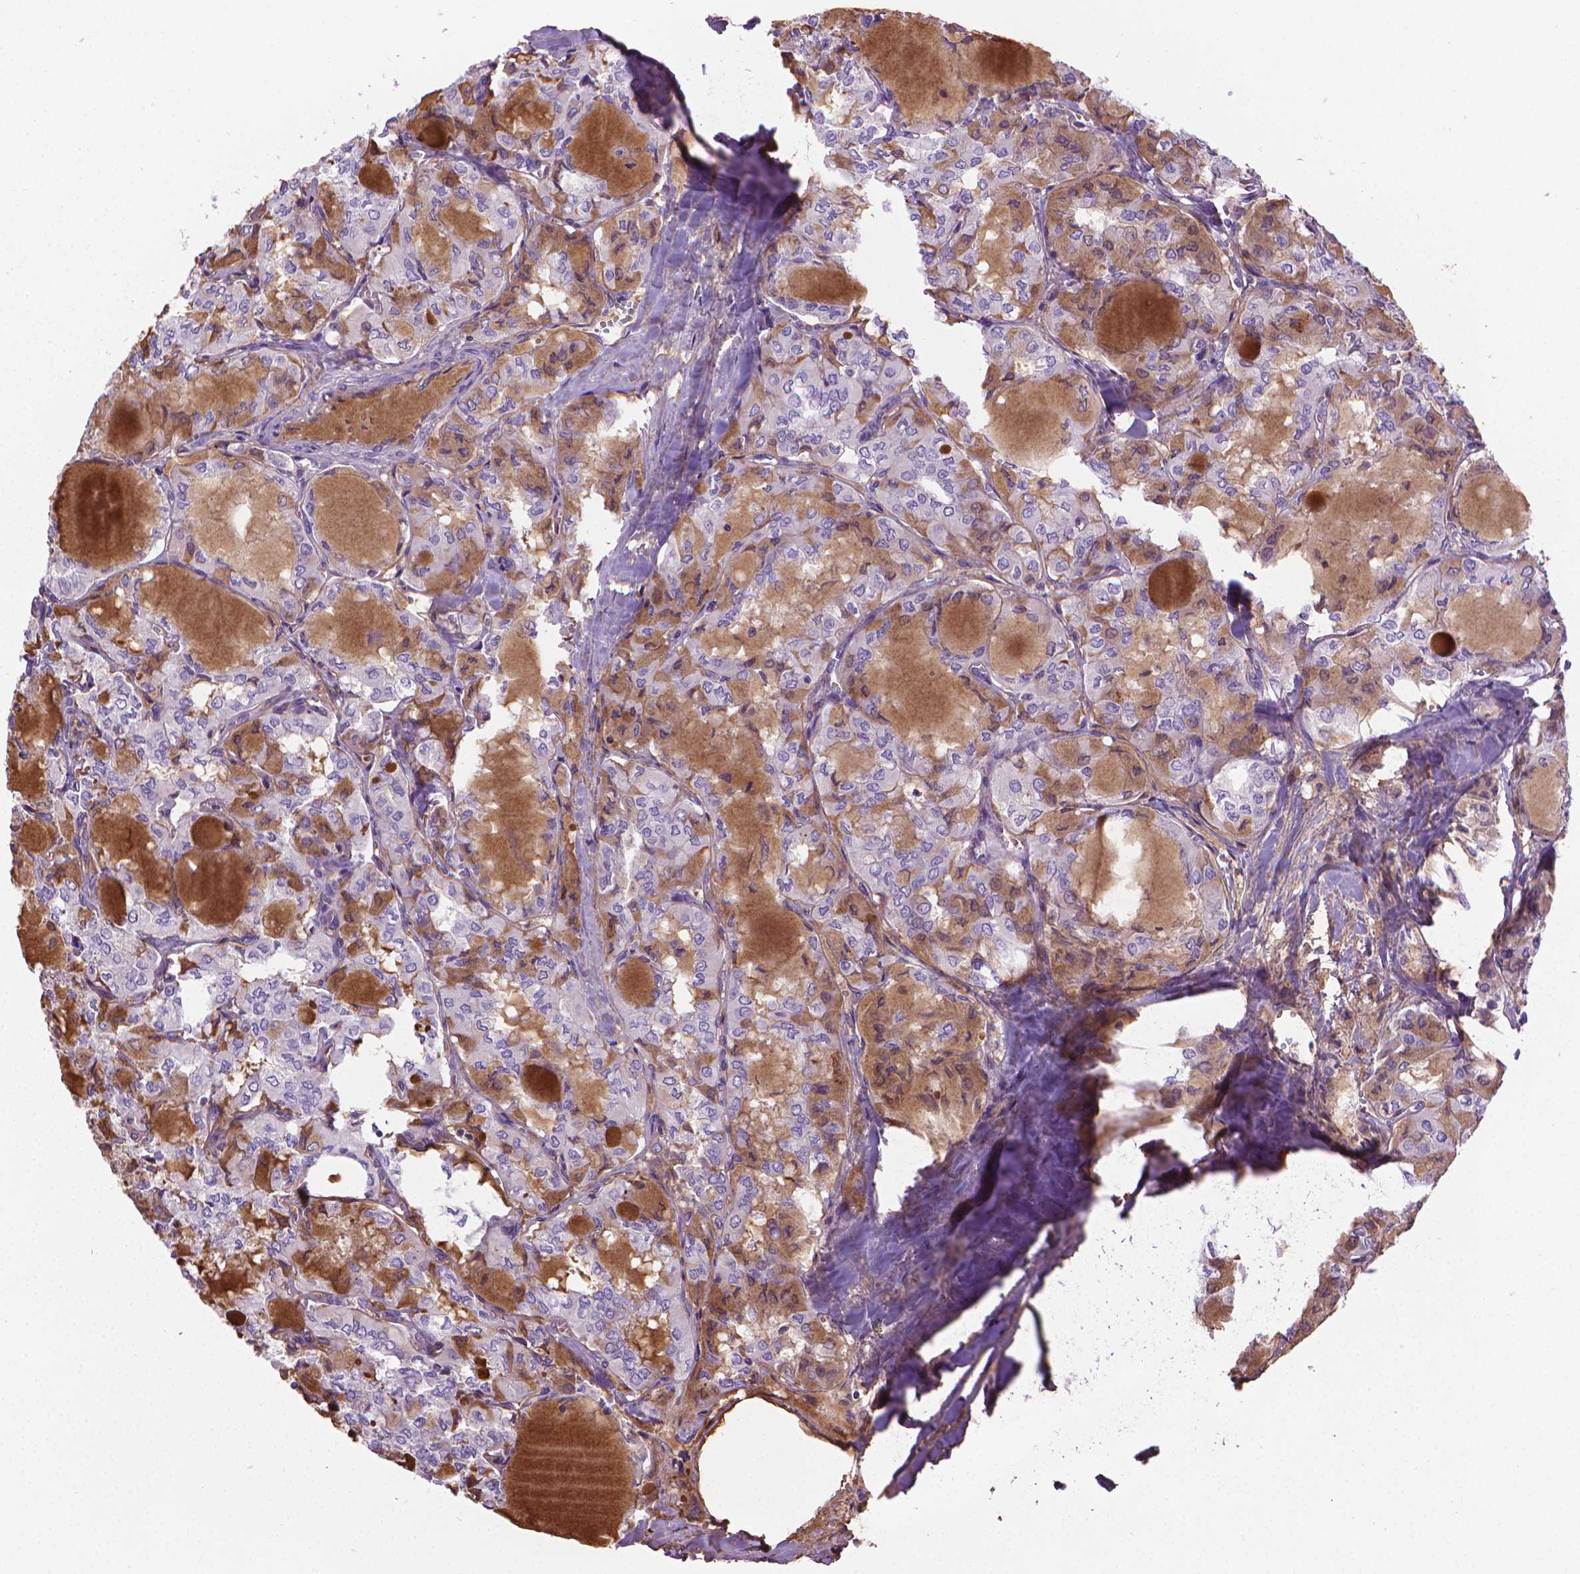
{"staining": {"intensity": "weak", "quantity": "25%-75%", "location": "cytoplasmic/membranous"}, "tissue": "thyroid cancer", "cell_type": "Tumor cells", "image_type": "cancer", "snomed": [{"axis": "morphology", "description": "Papillary adenocarcinoma, NOS"}, {"axis": "topography", "description": "Thyroid gland"}], "caption": "IHC photomicrograph of neoplastic tissue: human papillary adenocarcinoma (thyroid) stained using immunohistochemistry shows low levels of weak protein expression localized specifically in the cytoplasmic/membranous of tumor cells, appearing as a cytoplasmic/membranous brown color.", "gene": "SLC51B", "patient": {"sex": "male", "age": 20}}